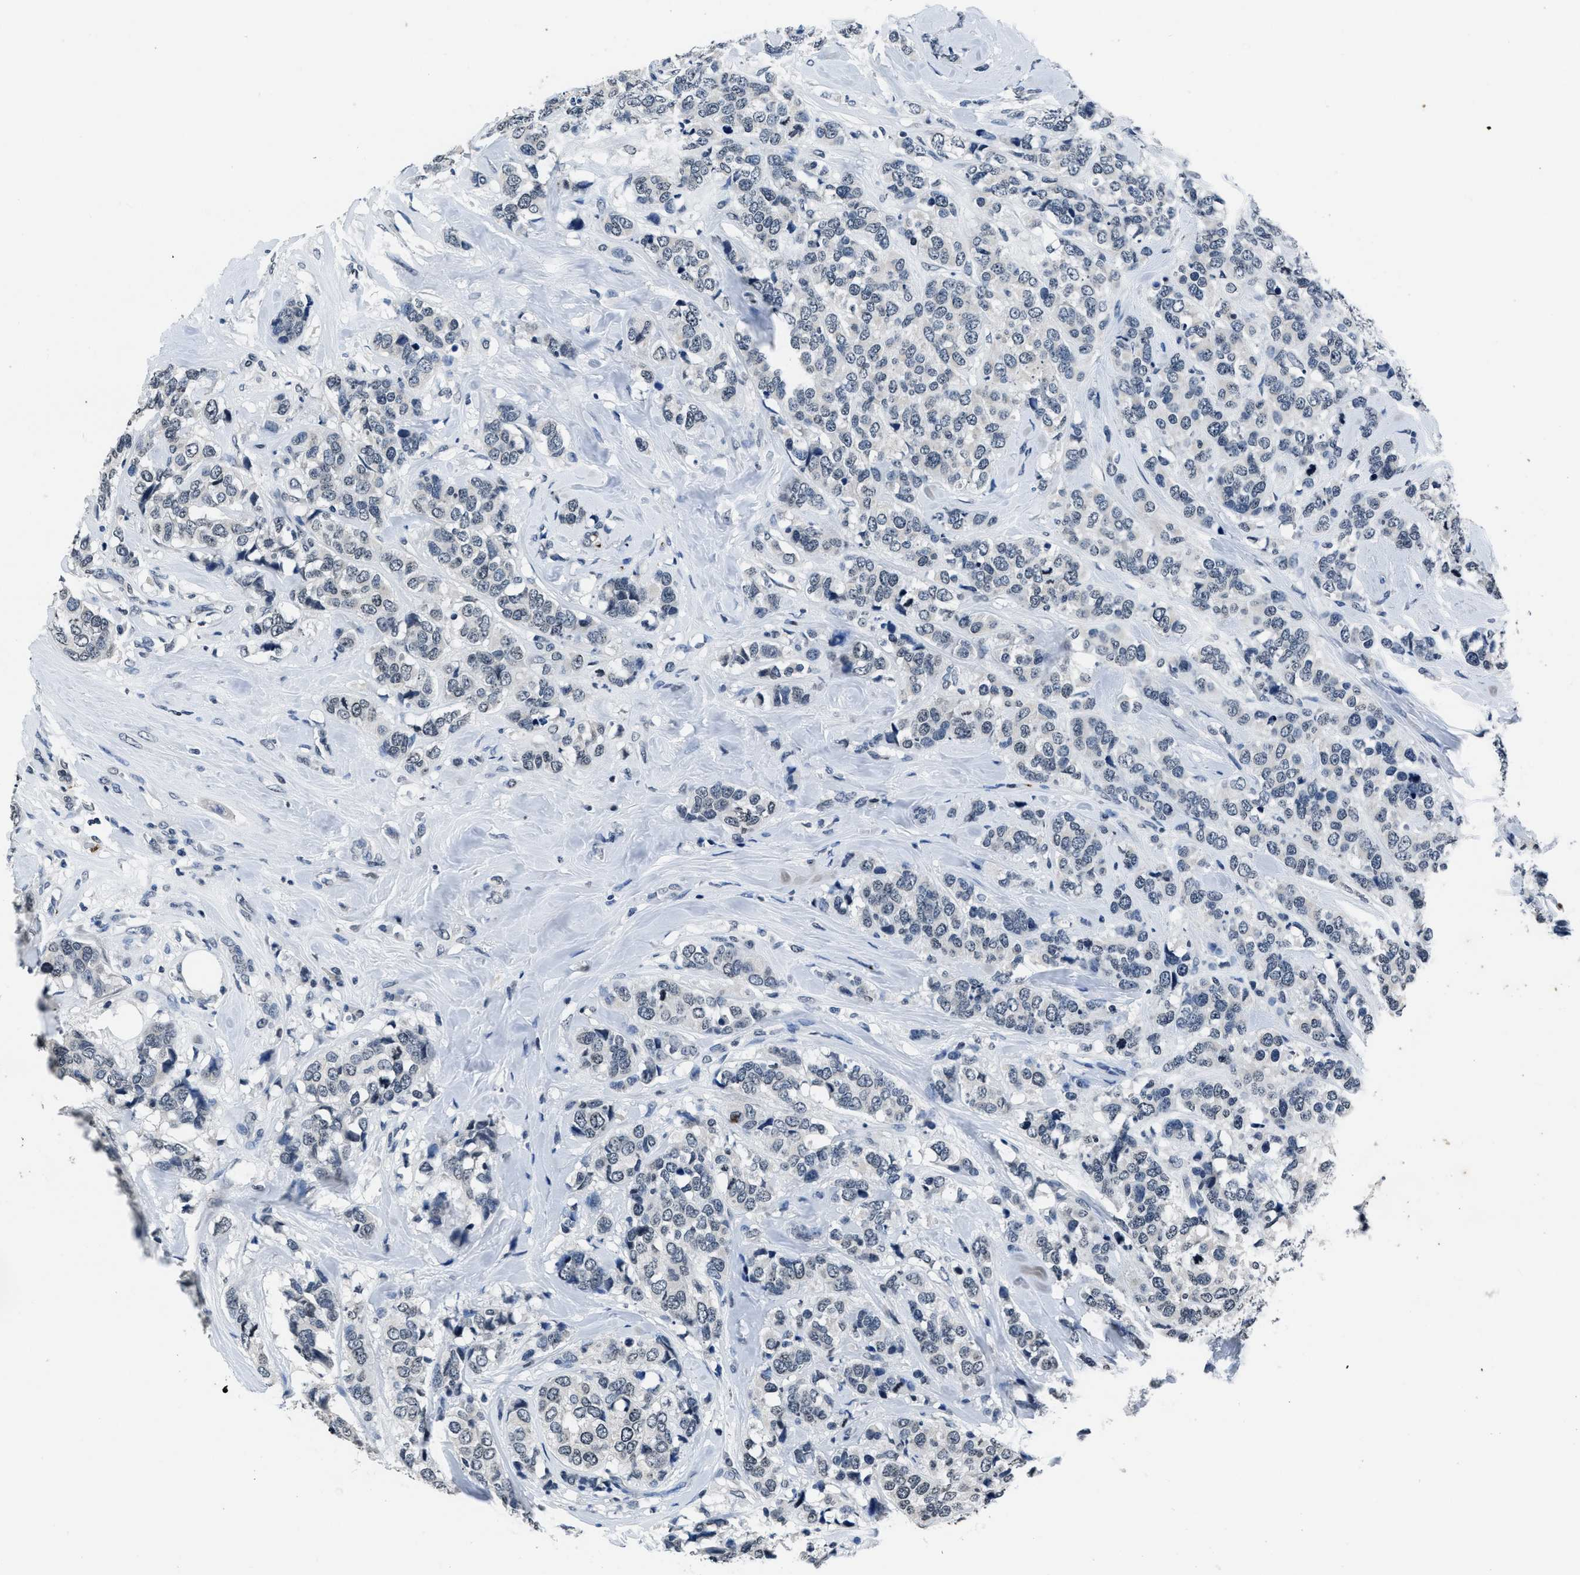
{"staining": {"intensity": "negative", "quantity": "none", "location": "none"}, "tissue": "breast cancer", "cell_type": "Tumor cells", "image_type": "cancer", "snomed": [{"axis": "morphology", "description": "Lobular carcinoma"}, {"axis": "topography", "description": "Breast"}], "caption": "Immunohistochemistry of breast lobular carcinoma reveals no positivity in tumor cells.", "gene": "ITGA2B", "patient": {"sex": "female", "age": 59}}